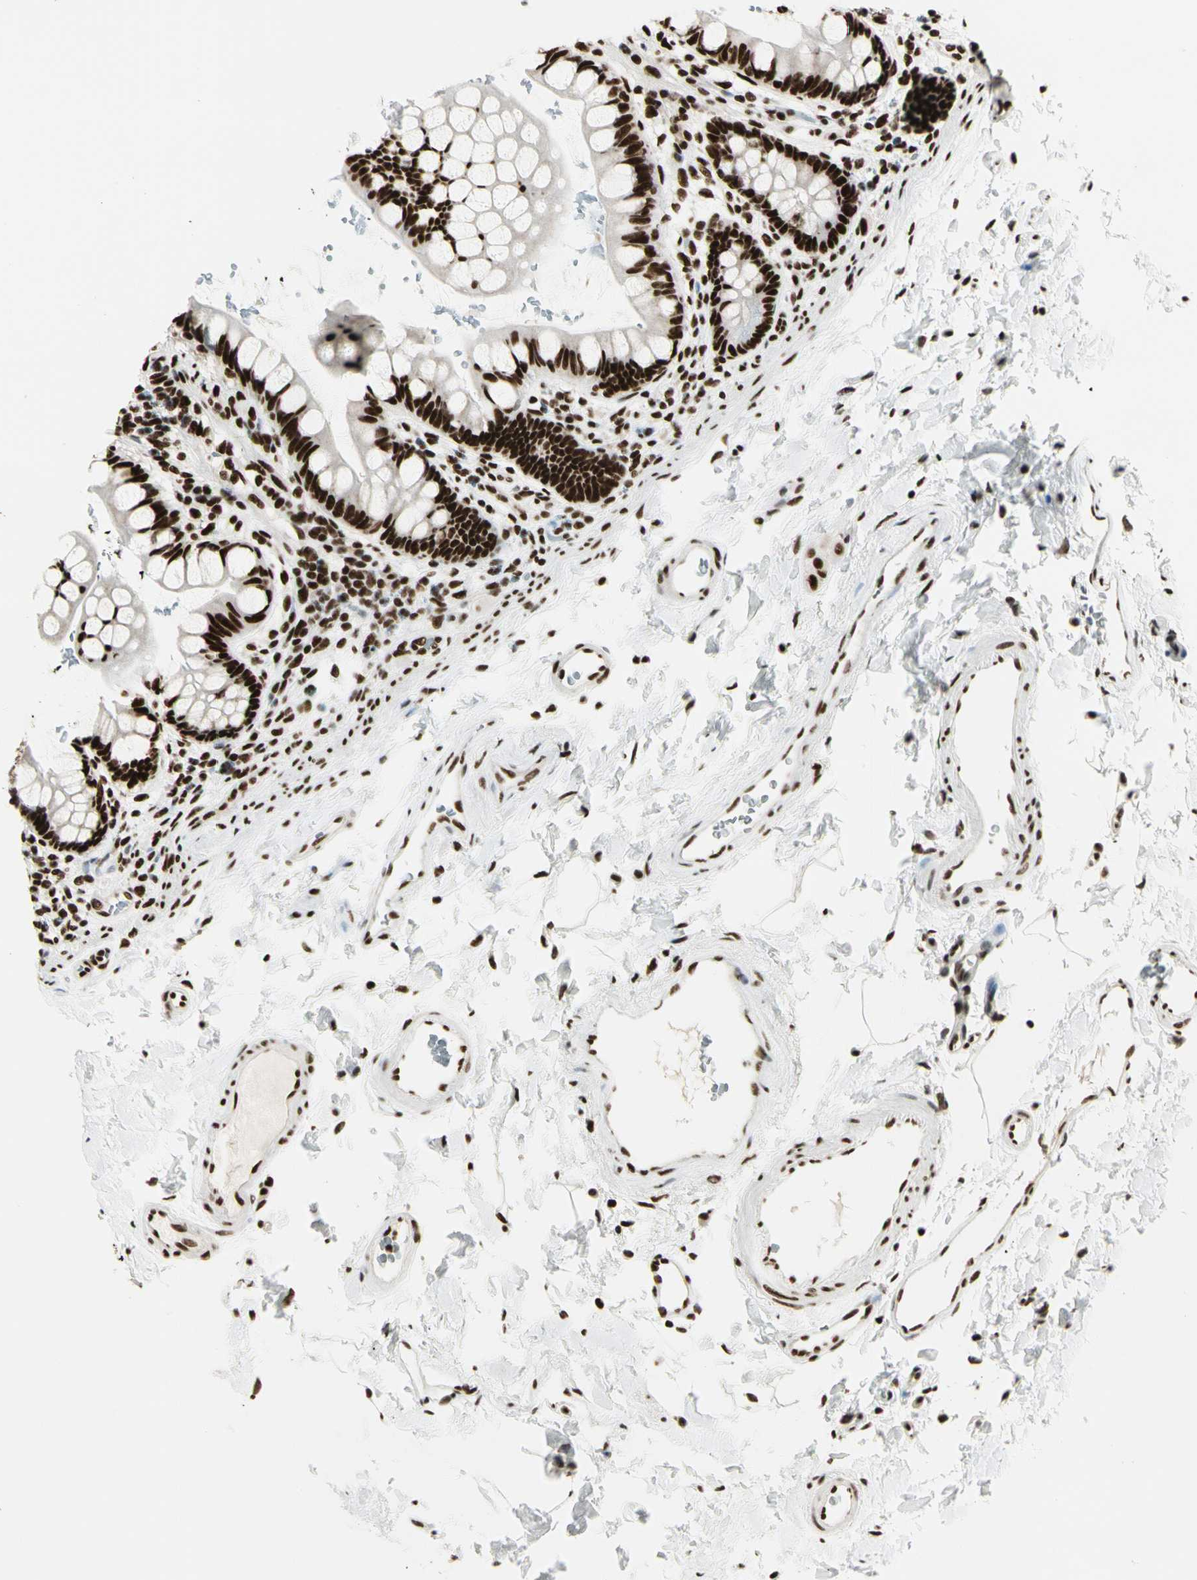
{"staining": {"intensity": "strong", "quantity": ">75%", "location": "nuclear"}, "tissue": "small intestine", "cell_type": "Glandular cells", "image_type": "normal", "snomed": [{"axis": "morphology", "description": "Normal tissue, NOS"}, {"axis": "topography", "description": "Small intestine"}], "caption": "A high-resolution photomicrograph shows immunohistochemistry staining of unremarkable small intestine, which exhibits strong nuclear positivity in approximately >75% of glandular cells.", "gene": "CCAR1", "patient": {"sex": "female", "age": 58}}